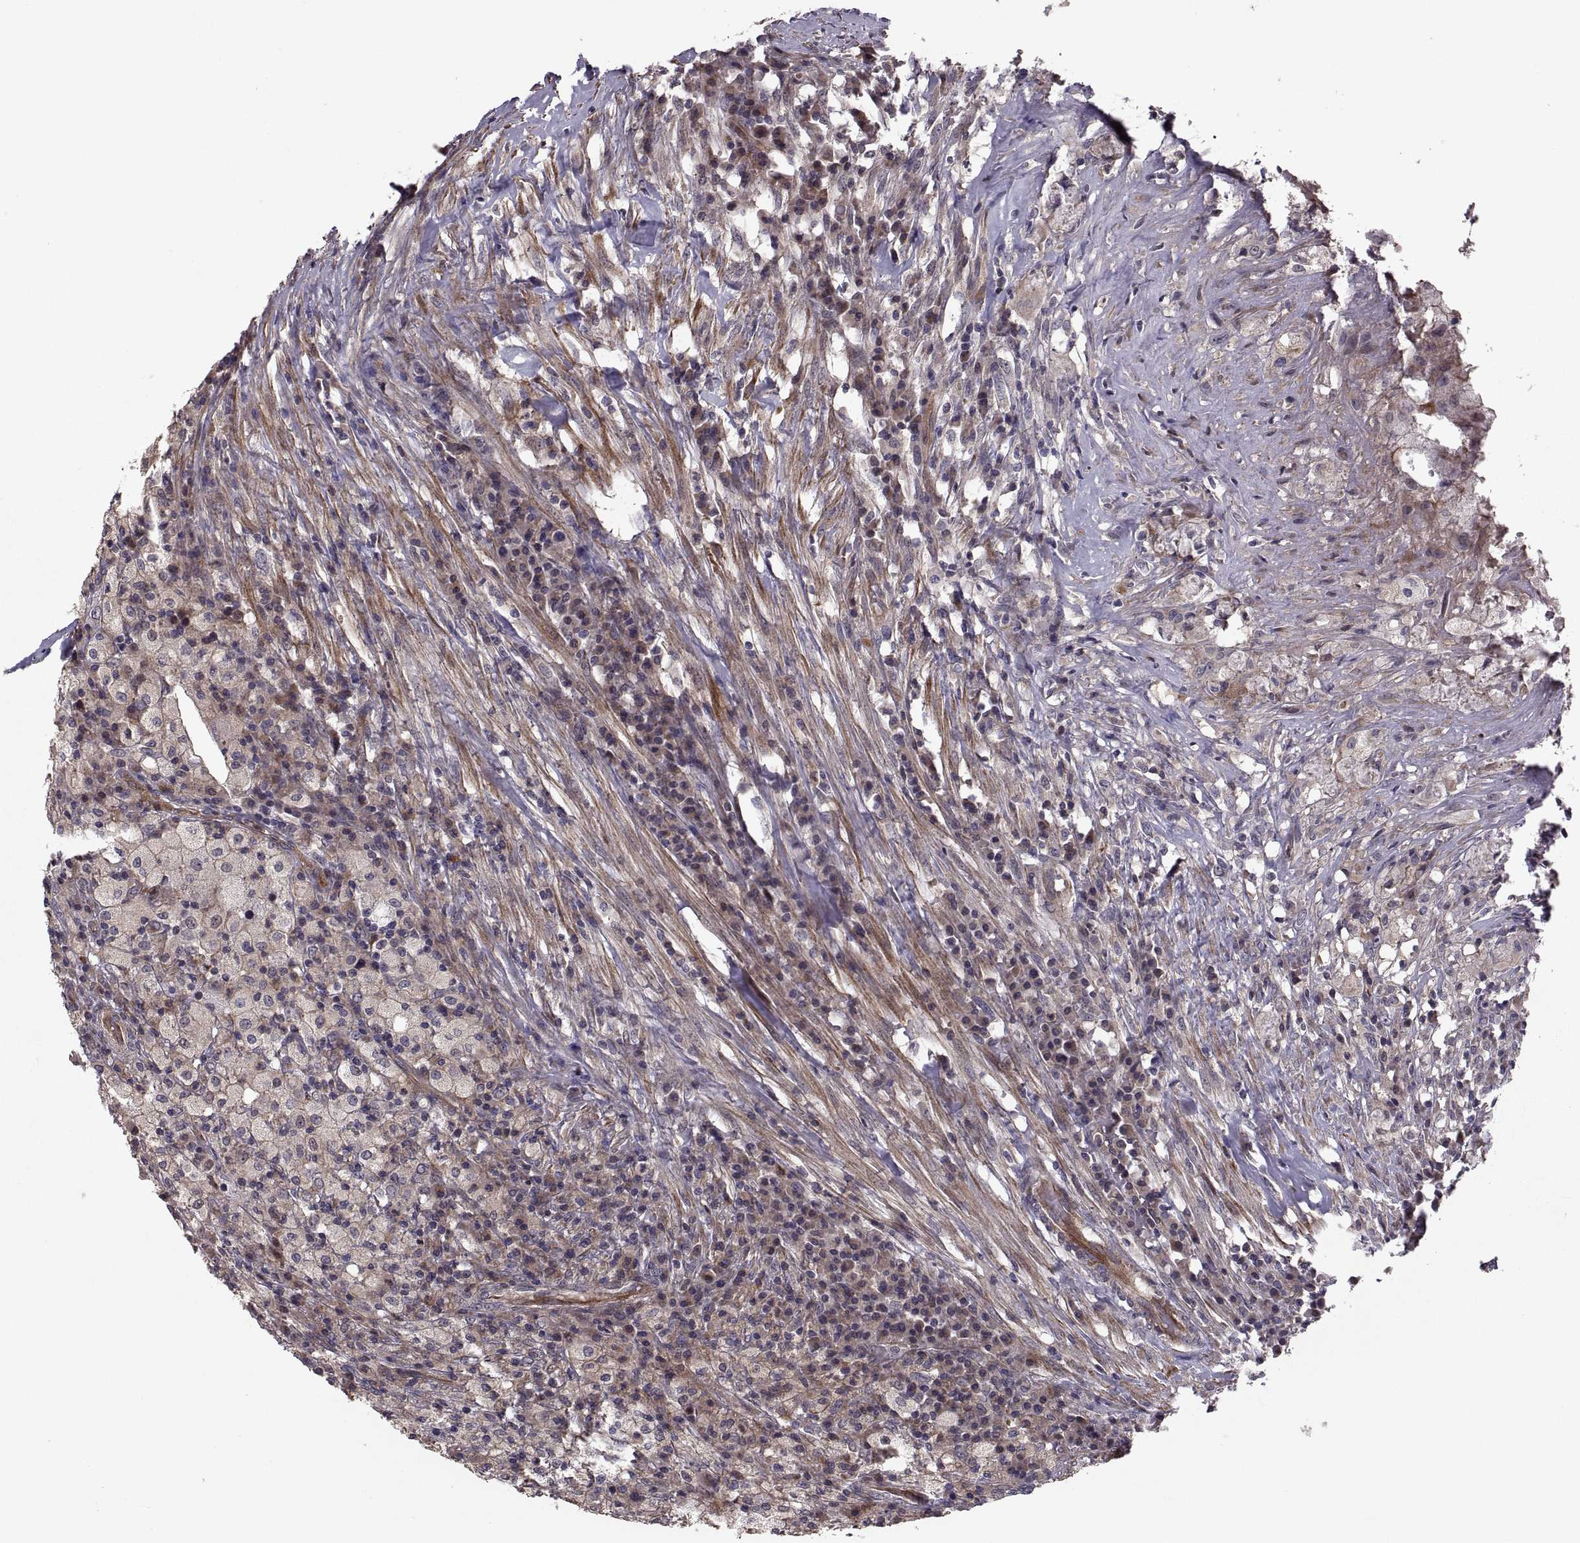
{"staining": {"intensity": "weak", "quantity": ">75%", "location": "cytoplasmic/membranous"}, "tissue": "testis cancer", "cell_type": "Tumor cells", "image_type": "cancer", "snomed": [{"axis": "morphology", "description": "Necrosis, NOS"}, {"axis": "morphology", "description": "Carcinoma, Embryonal, NOS"}, {"axis": "topography", "description": "Testis"}], "caption": "An immunohistochemistry (IHC) histopathology image of tumor tissue is shown. Protein staining in brown highlights weak cytoplasmic/membranous positivity in testis cancer within tumor cells. (Stains: DAB (3,3'-diaminobenzidine) in brown, nuclei in blue, Microscopy: brightfield microscopy at high magnification).", "gene": "PMM2", "patient": {"sex": "male", "age": 19}}